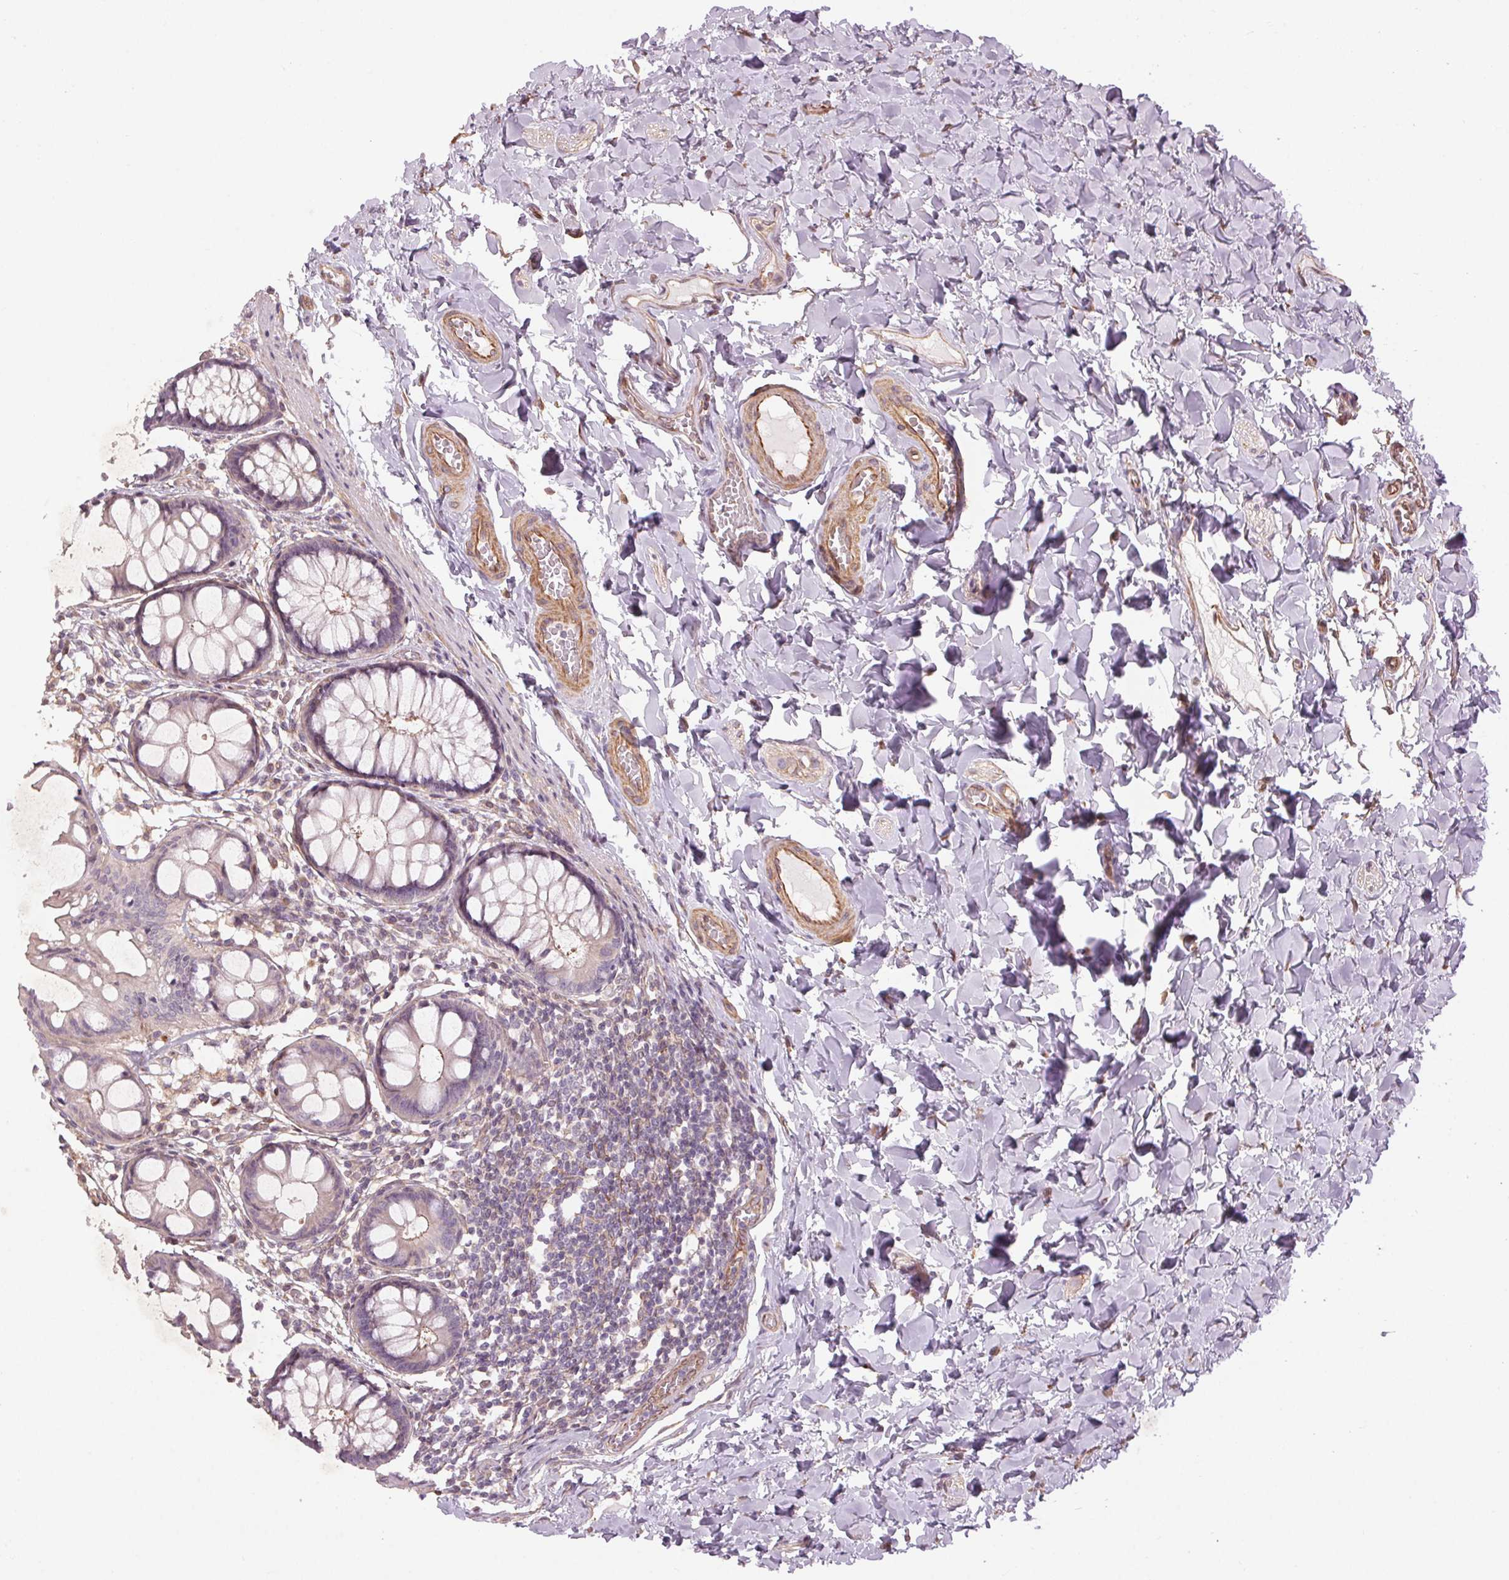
{"staining": {"intensity": "moderate", "quantity": ">75%", "location": "cytoplasmic/membranous"}, "tissue": "colon", "cell_type": "Endothelial cells", "image_type": "normal", "snomed": [{"axis": "morphology", "description": "Normal tissue, NOS"}, {"axis": "topography", "description": "Colon"}], "caption": "A brown stain labels moderate cytoplasmic/membranous expression of a protein in endothelial cells of benign human colon.", "gene": "CCSER1", "patient": {"sex": "male", "age": 47}}